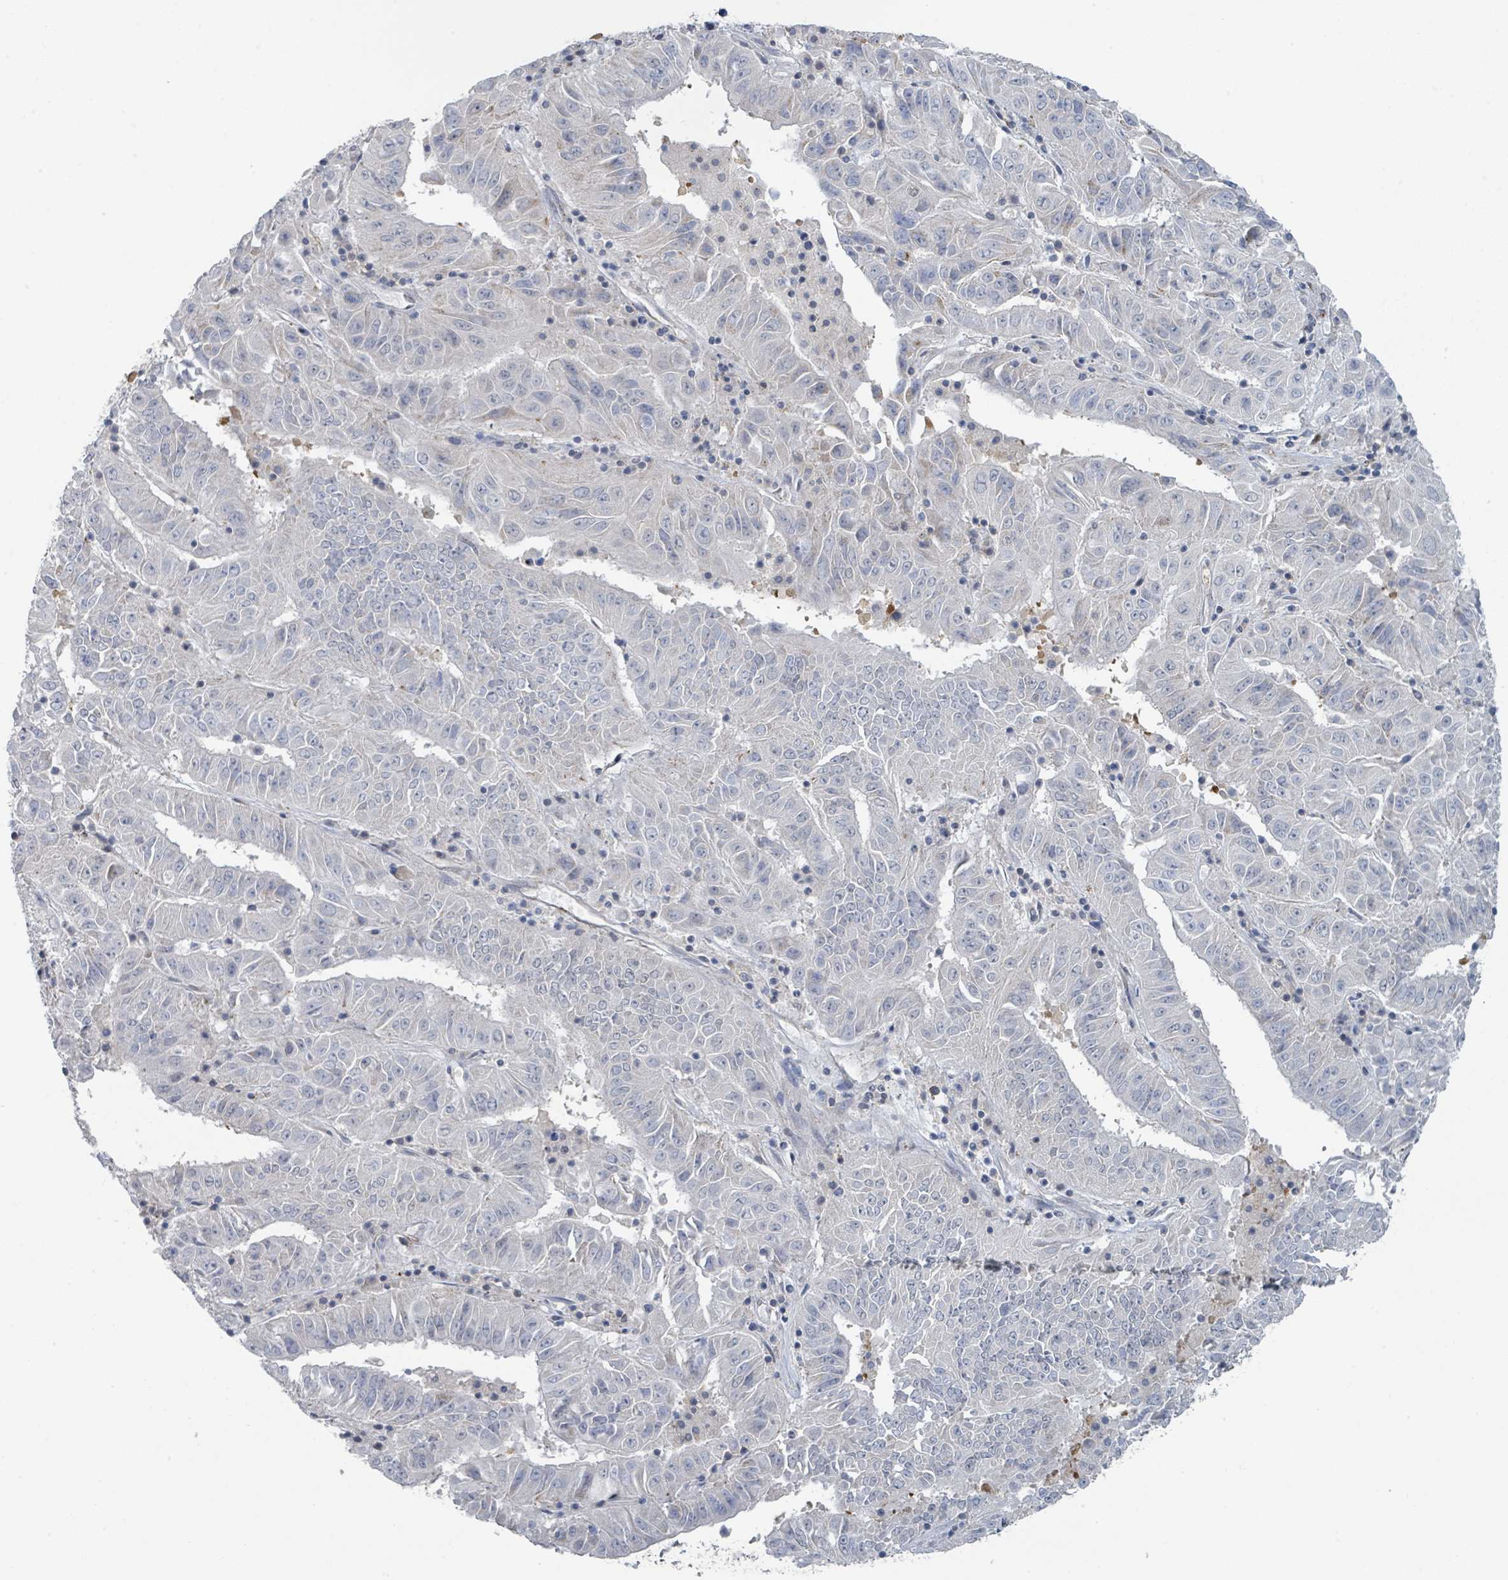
{"staining": {"intensity": "negative", "quantity": "none", "location": "none"}, "tissue": "pancreatic cancer", "cell_type": "Tumor cells", "image_type": "cancer", "snomed": [{"axis": "morphology", "description": "Adenocarcinoma, NOS"}, {"axis": "topography", "description": "Pancreas"}], "caption": "Immunohistochemistry of pancreatic cancer (adenocarcinoma) displays no positivity in tumor cells.", "gene": "ANKRD55", "patient": {"sex": "male", "age": 63}}